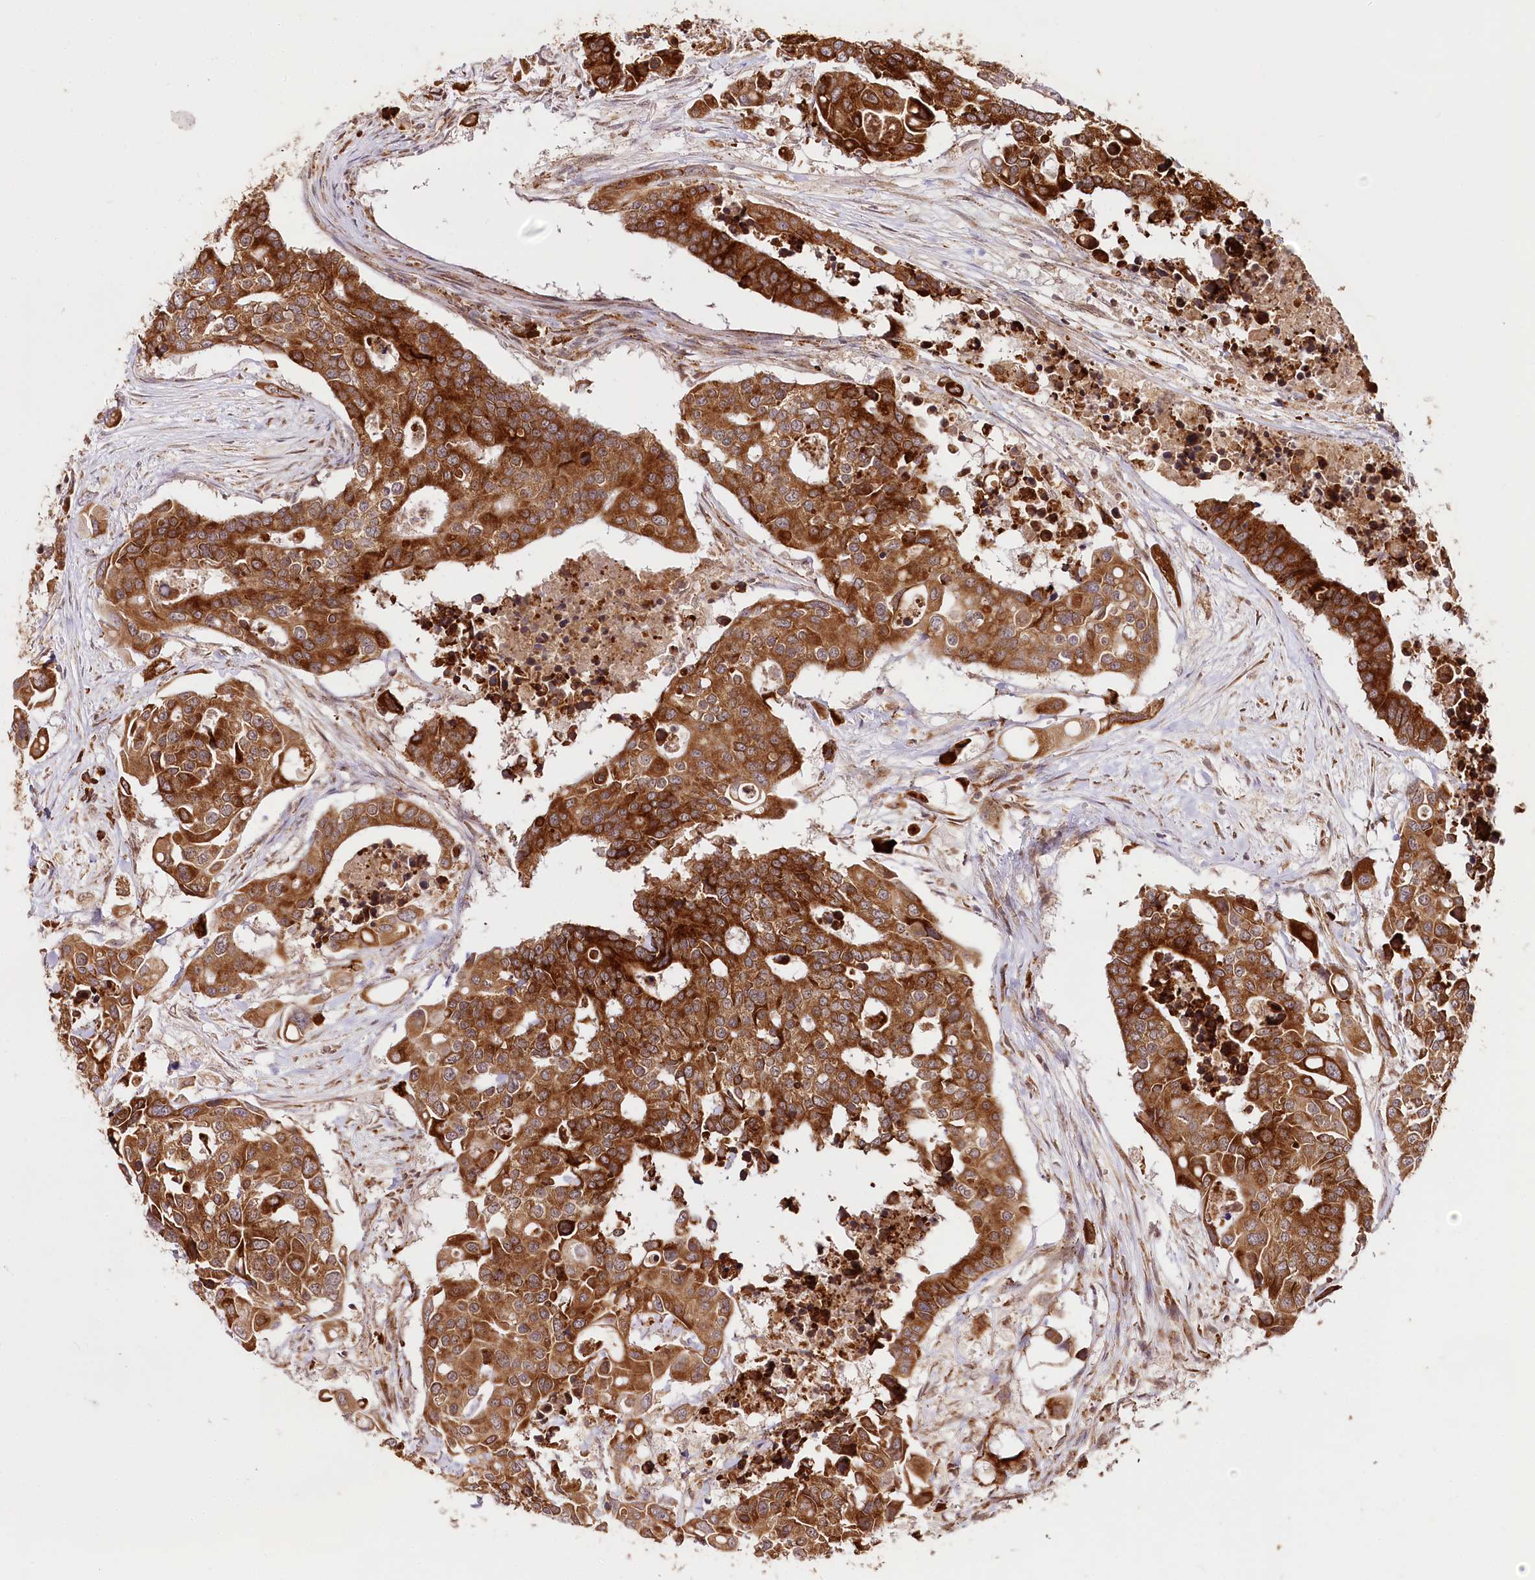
{"staining": {"intensity": "strong", "quantity": ">75%", "location": "cytoplasmic/membranous"}, "tissue": "colorectal cancer", "cell_type": "Tumor cells", "image_type": "cancer", "snomed": [{"axis": "morphology", "description": "Adenocarcinoma, NOS"}, {"axis": "topography", "description": "Colon"}], "caption": "Colorectal cancer (adenocarcinoma) stained for a protein shows strong cytoplasmic/membranous positivity in tumor cells.", "gene": "ENSG00000144785", "patient": {"sex": "male", "age": 77}}